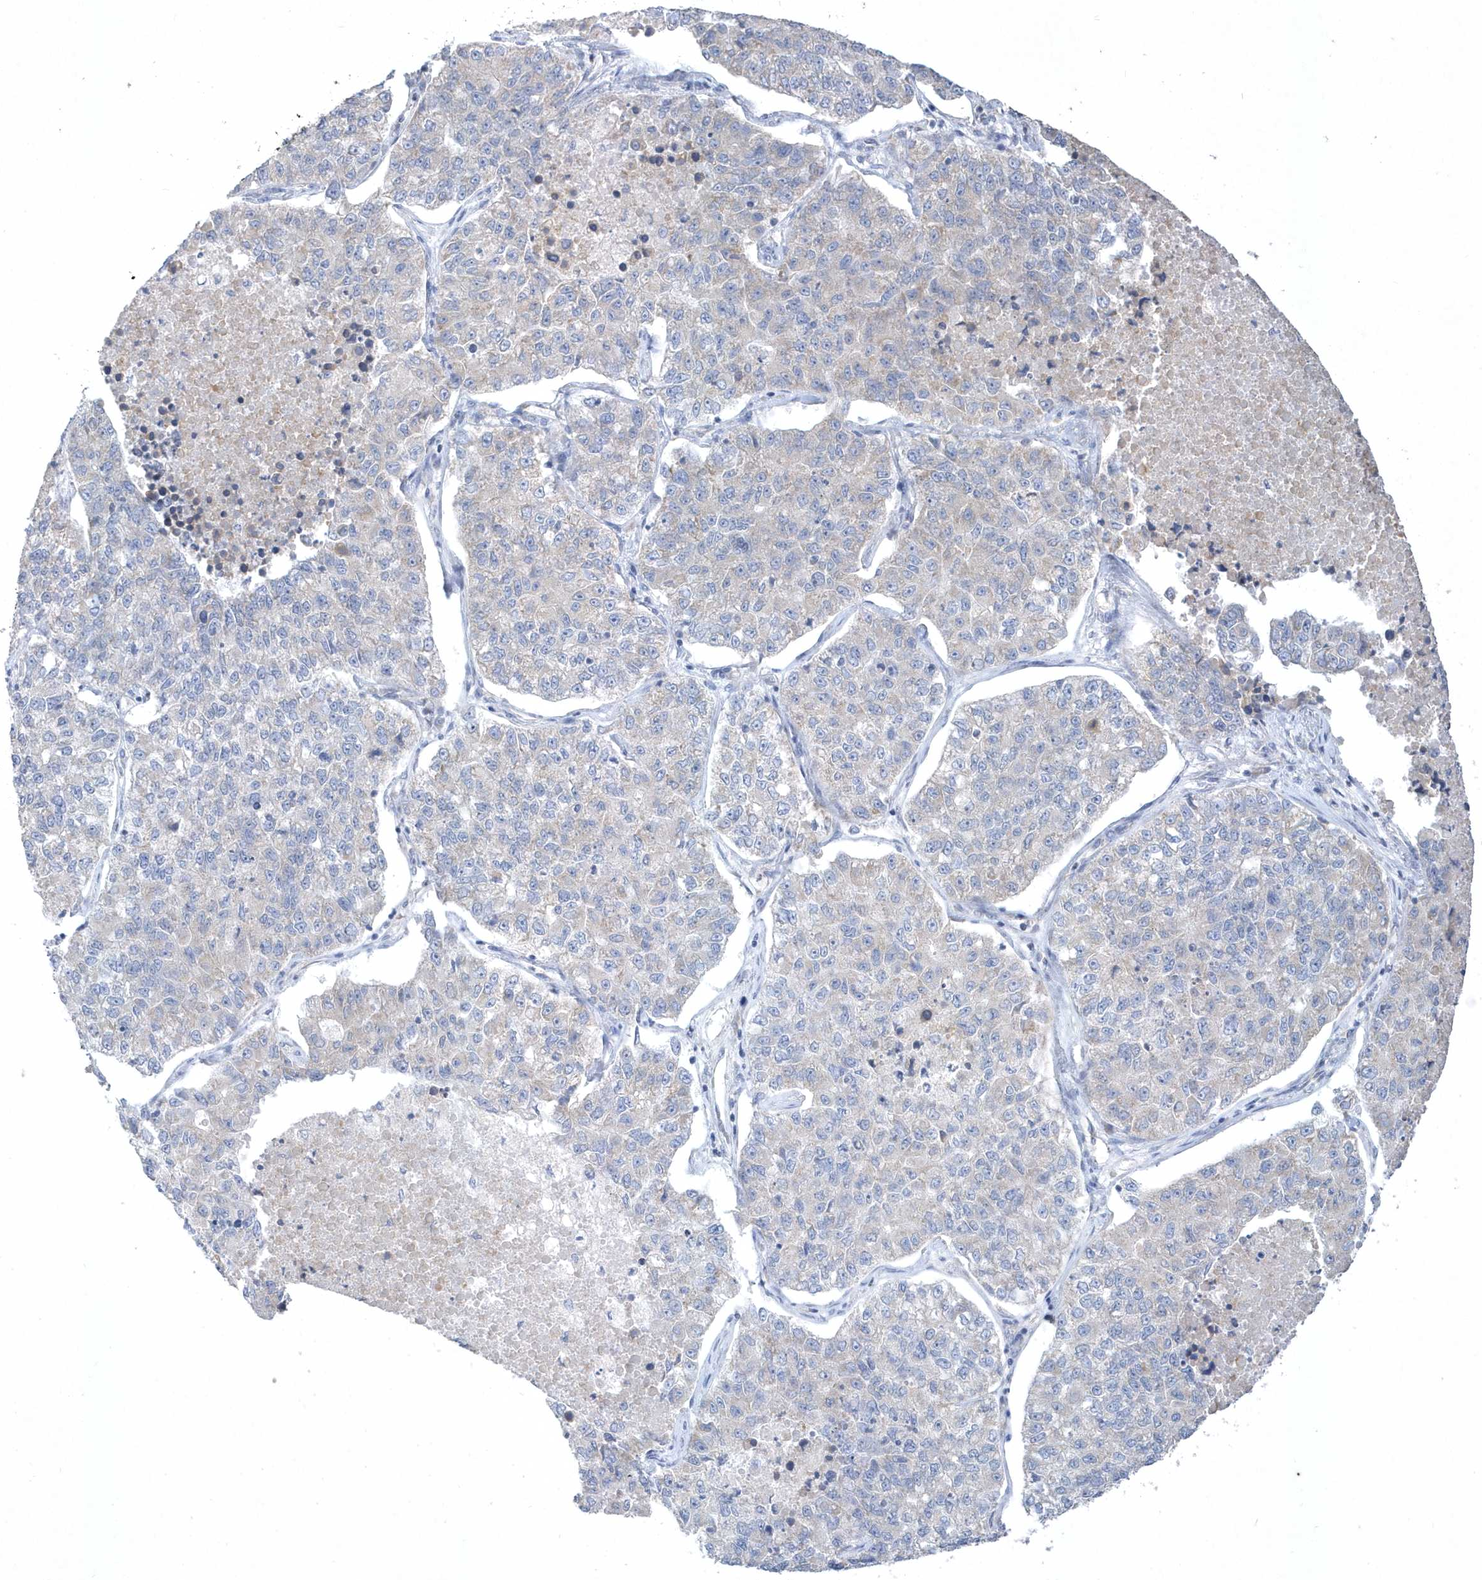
{"staining": {"intensity": "negative", "quantity": "none", "location": "none"}, "tissue": "lung cancer", "cell_type": "Tumor cells", "image_type": "cancer", "snomed": [{"axis": "morphology", "description": "Adenocarcinoma, NOS"}, {"axis": "topography", "description": "Lung"}], "caption": "Immunohistochemical staining of lung adenocarcinoma exhibits no significant positivity in tumor cells.", "gene": "DGAT1", "patient": {"sex": "male", "age": 49}}